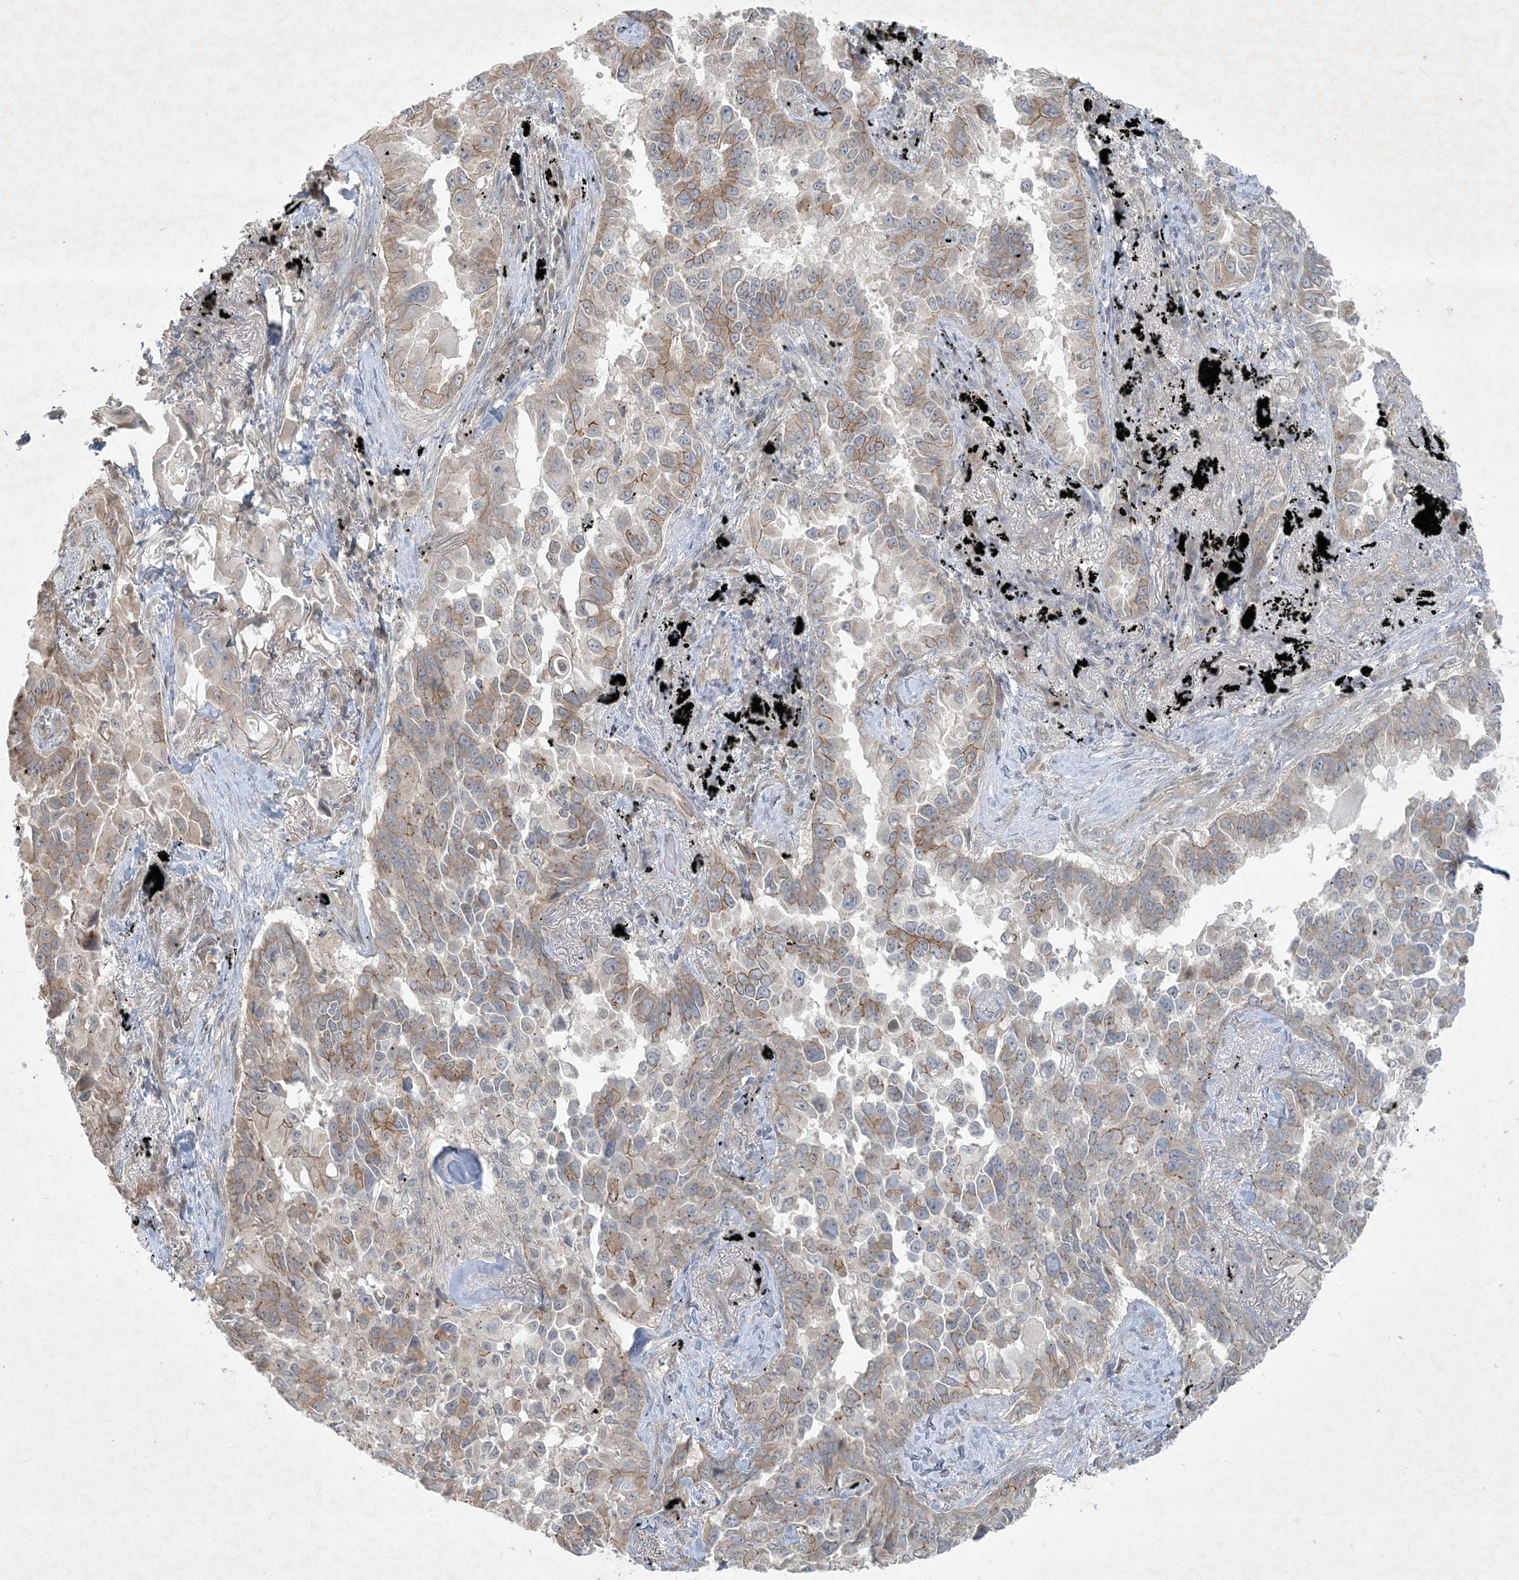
{"staining": {"intensity": "moderate", "quantity": "<25%", "location": "cytoplasmic/membranous"}, "tissue": "lung cancer", "cell_type": "Tumor cells", "image_type": "cancer", "snomed": [{"axis": "morphology", "description": "Adenocarcinoma, NOS"}, {"axis": "topography", "description": "Lung"}], "caption": "This histopathology image displays immunohistochemistry (IHC) staining of adenocarcinoma (lung), with low moderate cytoplasmic/membranous positivity in approximately <25% of tumor cells.", "gene": "BCORL1", "patient": {"sex": "female", "age": 67}}